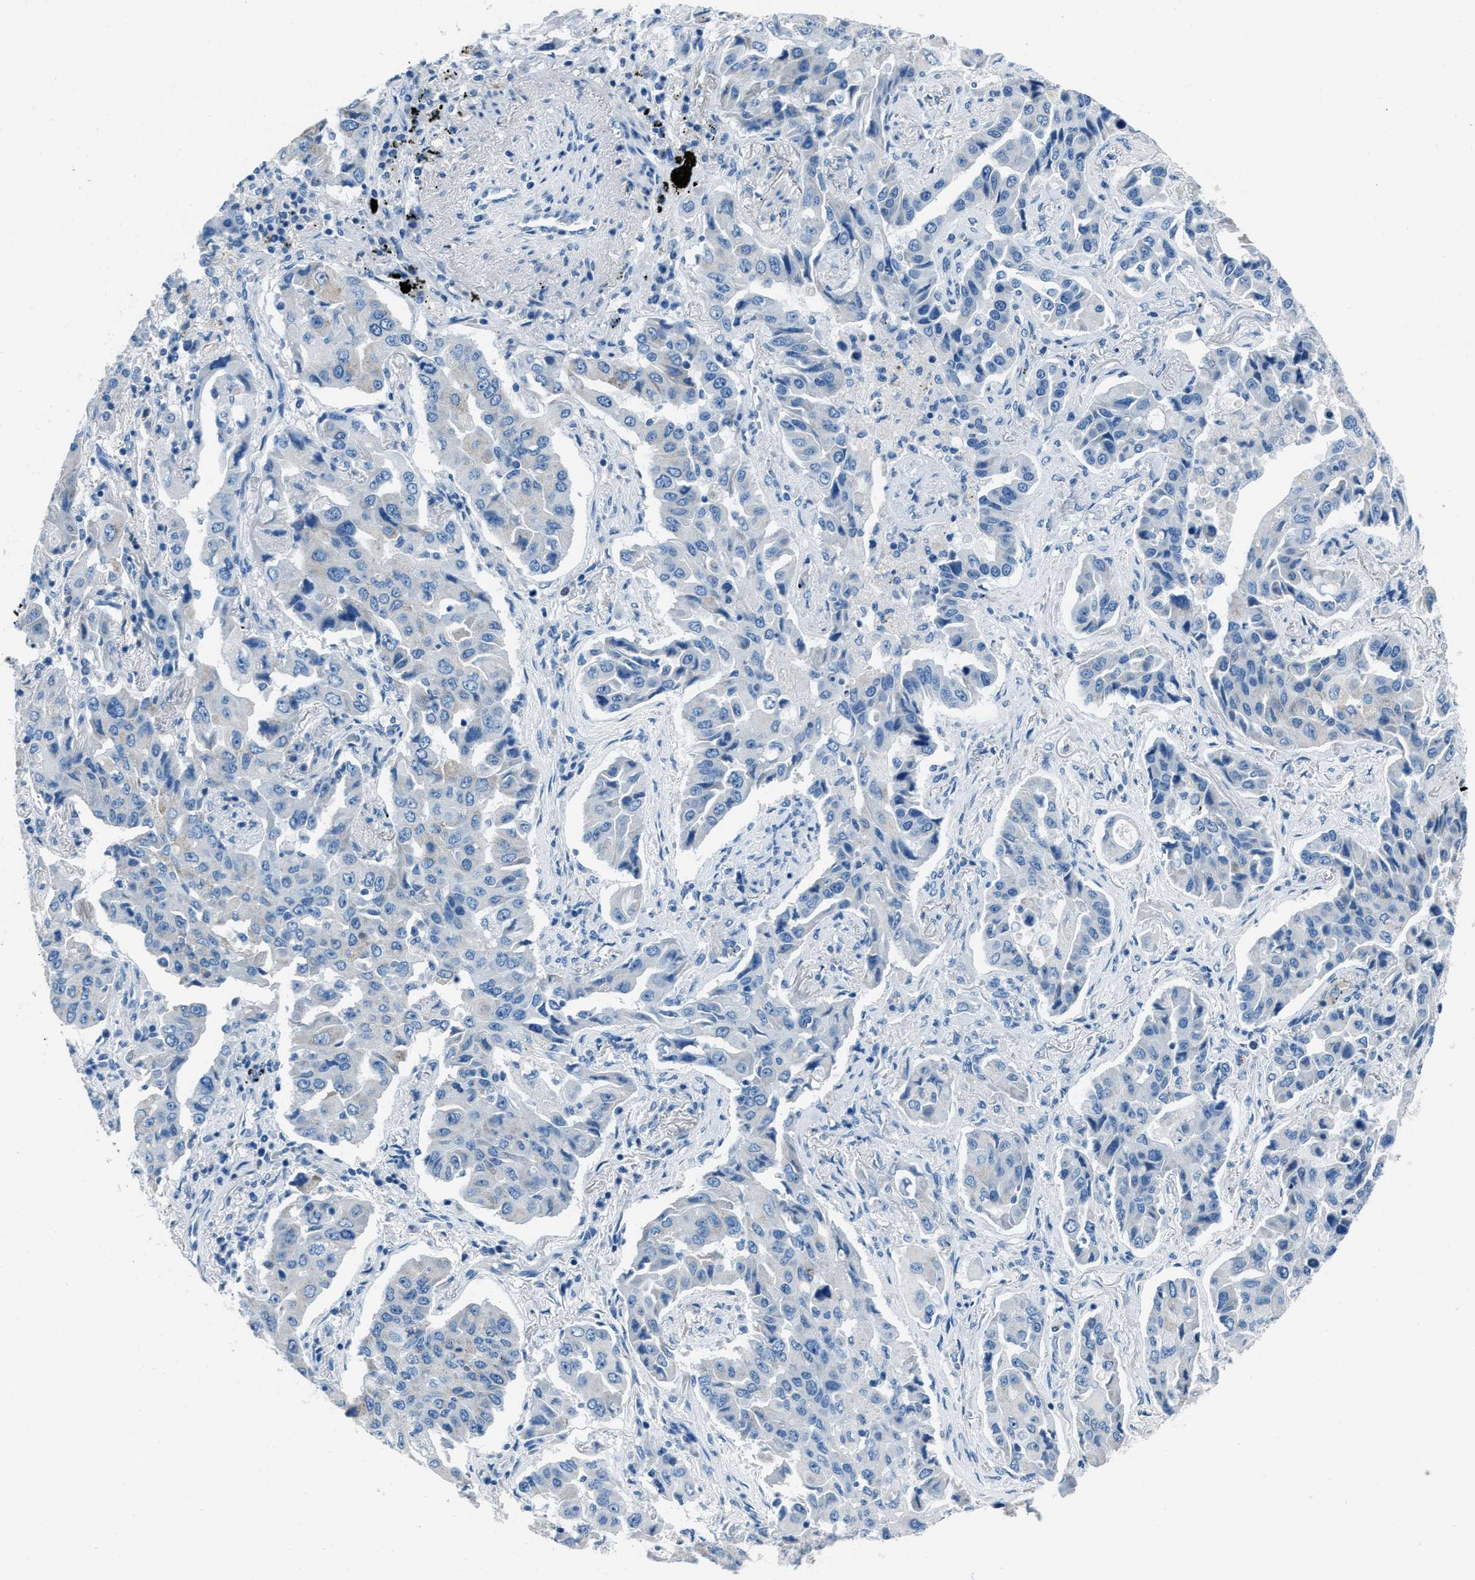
{"staining": {"intensity": "negative", "quantity": "none", "location": "none"}, "tissue": "lung cancer", "cell_type": "Tumor cells", "image_type": "cancer", "snomed": [{"axis": "morphology", "description": "Adenocarcinoma, NOS"}, {"axis": "topography", "description": "Lung"}], "caption": "The image exhibits no significant positivity in tumor cells of adenocarcinoma (lung).", "gene": "AMACR", "patient": {"sex": "female", "age": 65}}